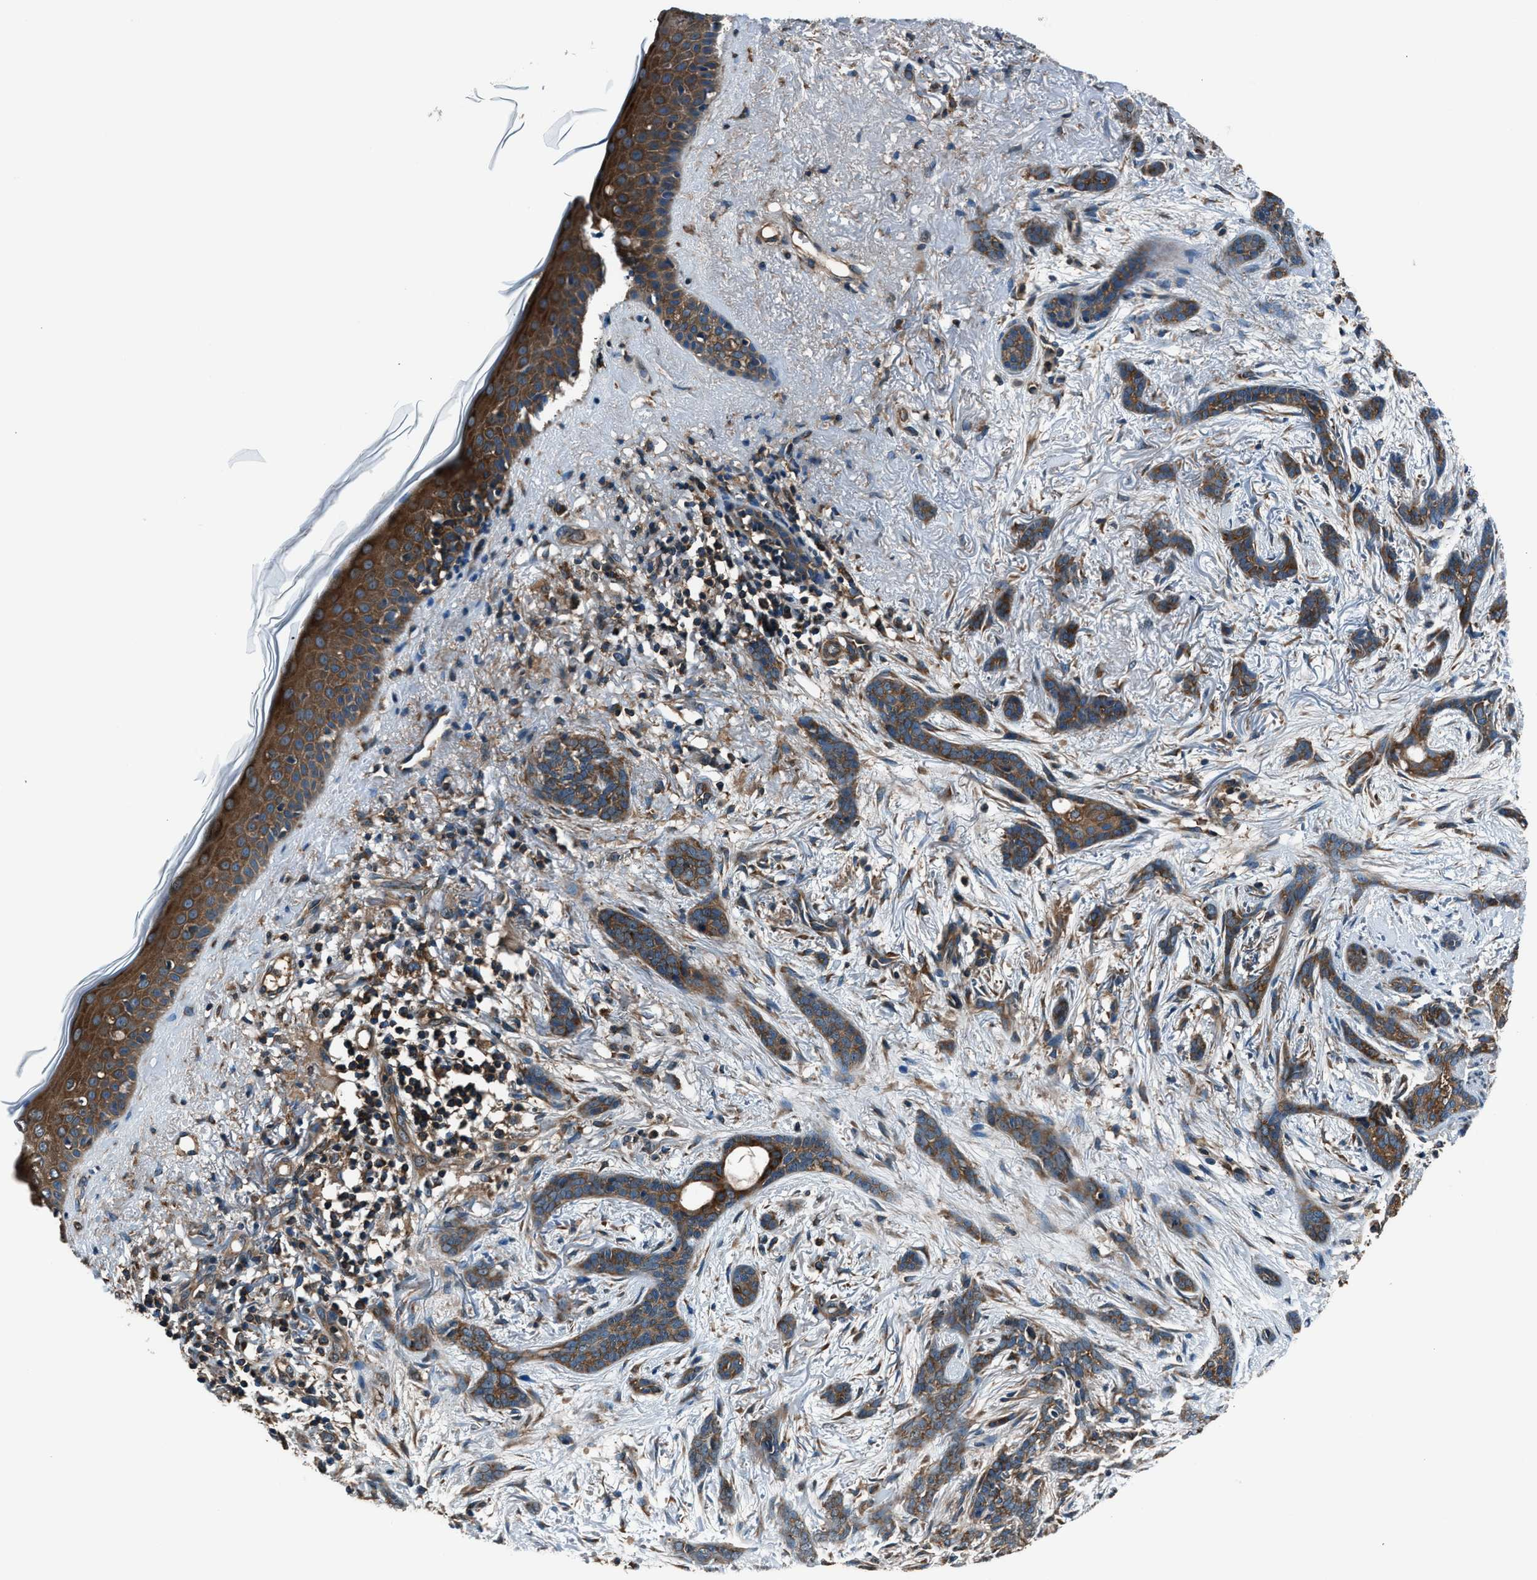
{"staining": {"intensity": "moderate", "quantity": ">75%", "location": "cytoplasmic/membranous"}, "tissue": "skin cancer", "cell_type": "Tumor cells", "image_type": "cancer", "snomed": [{"axis": "morphology", "description": "Basal cell carcinoma"}, {"axis": "morphology", "description": "Adnexal tumor, benign"}, {"axis": "topography", "description": "Skin"}], "caption": "An immunohistochemistry (IHC) micrograph of tumor tissue is shown. Protein staining in brown labels moderate cytoplasmic/membranous positivity in skin cancer within tumor cells.", "gene": "ARFGAP2", "patient": {"sex": "female", "age": 42}}